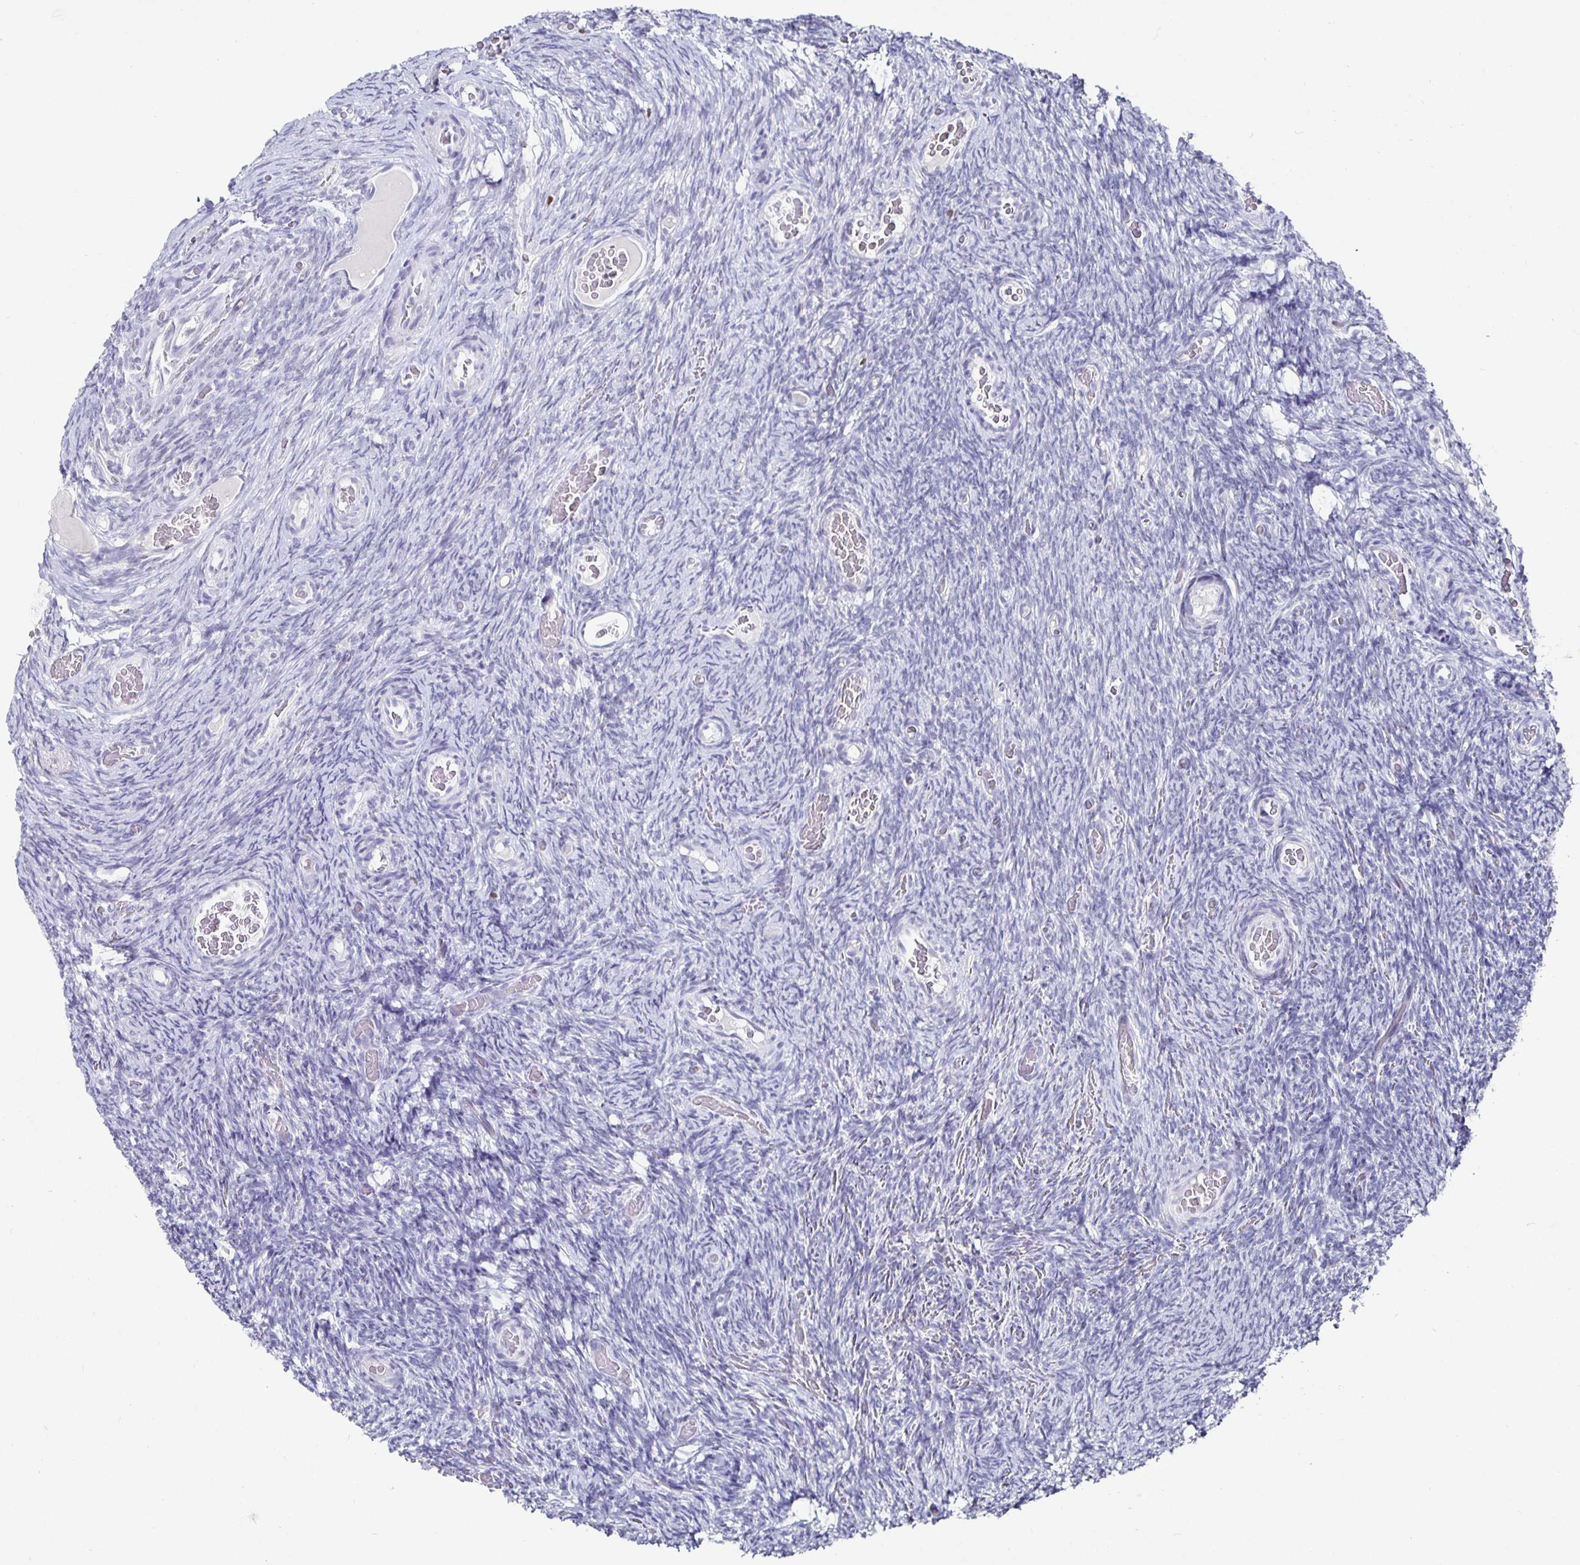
{"staining": {"intensity": "negative", "quantity": "none", "location": "none"}, "tissue": "ovary", "cell_type": "Ovarian stroma cells", "image_type": "normal", "snomed": [{"axis": "morphology", "description": "Normal tissue, NOS"}, {"axis": "topography", "description": "Ovary"}], "caption": "Ovarian stroma cells are negative for protein expression in unremarkable human ovary. (DAB immunohistochemistry (IHC), high magnification).", "gene": "RUNX2", "patient": {"sex": "female", "age": 34}}